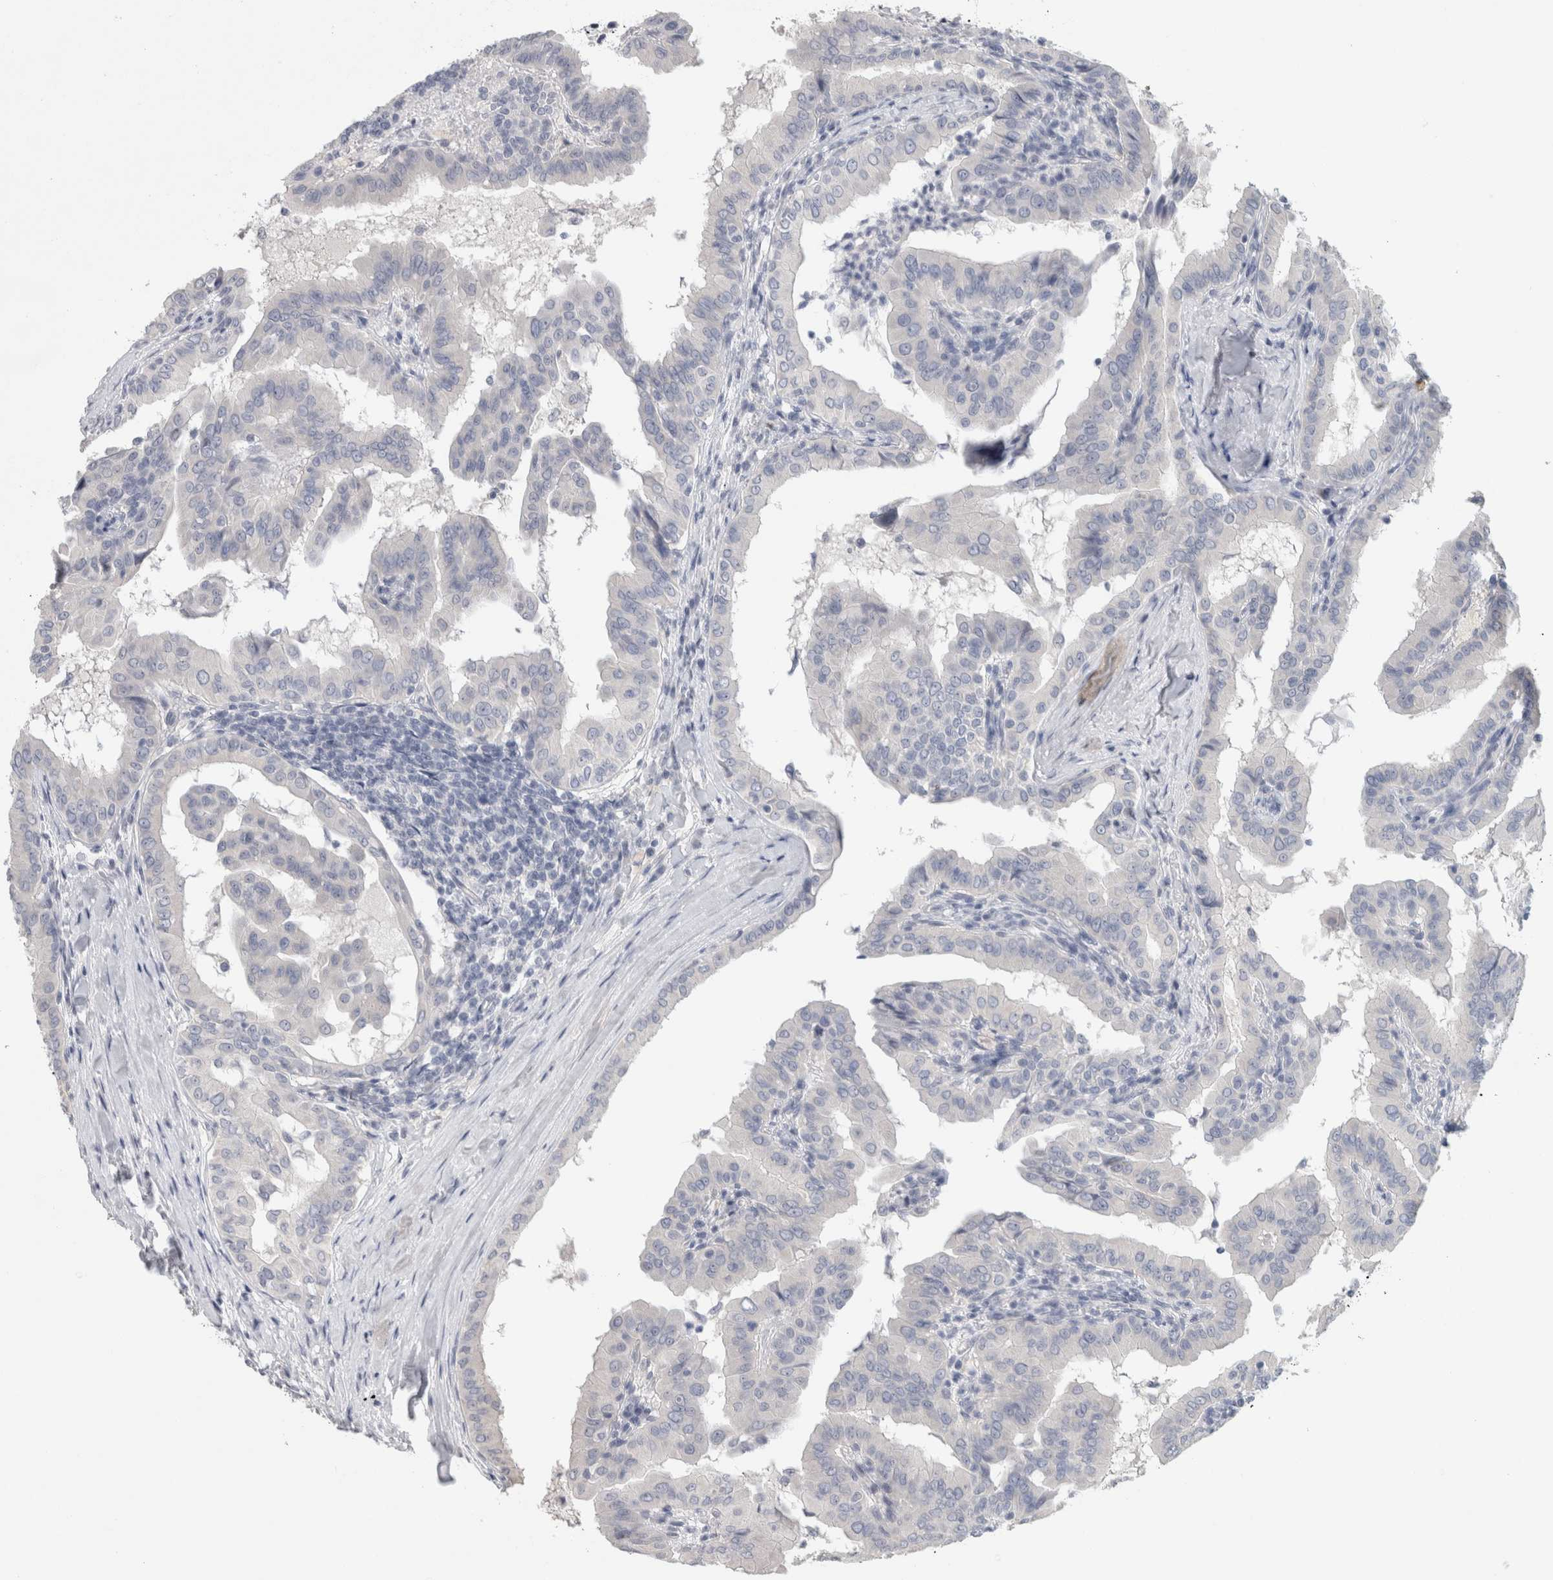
{"staining": {"intensity": "negative", "quantity": "none", "location": "none"}, "tissue": "thyroid cancer", "cell_type": "Tumor cells", "image_type": "cancer", "snomed": [{"axis": "morphology", "description": "Papillary adenocarcinoma, NOS"}, {"axis": "topography", "description": "Thyroid gland"}], "caption": "DAB (3,3'-diaminobenzidine) immunohistochemical staining of thyroid papillary adenocarcinoma demonstrates no significant positivity in tumor cells.", "gene": "TONSL", "patient": {"sex": "male", "age": 33}}